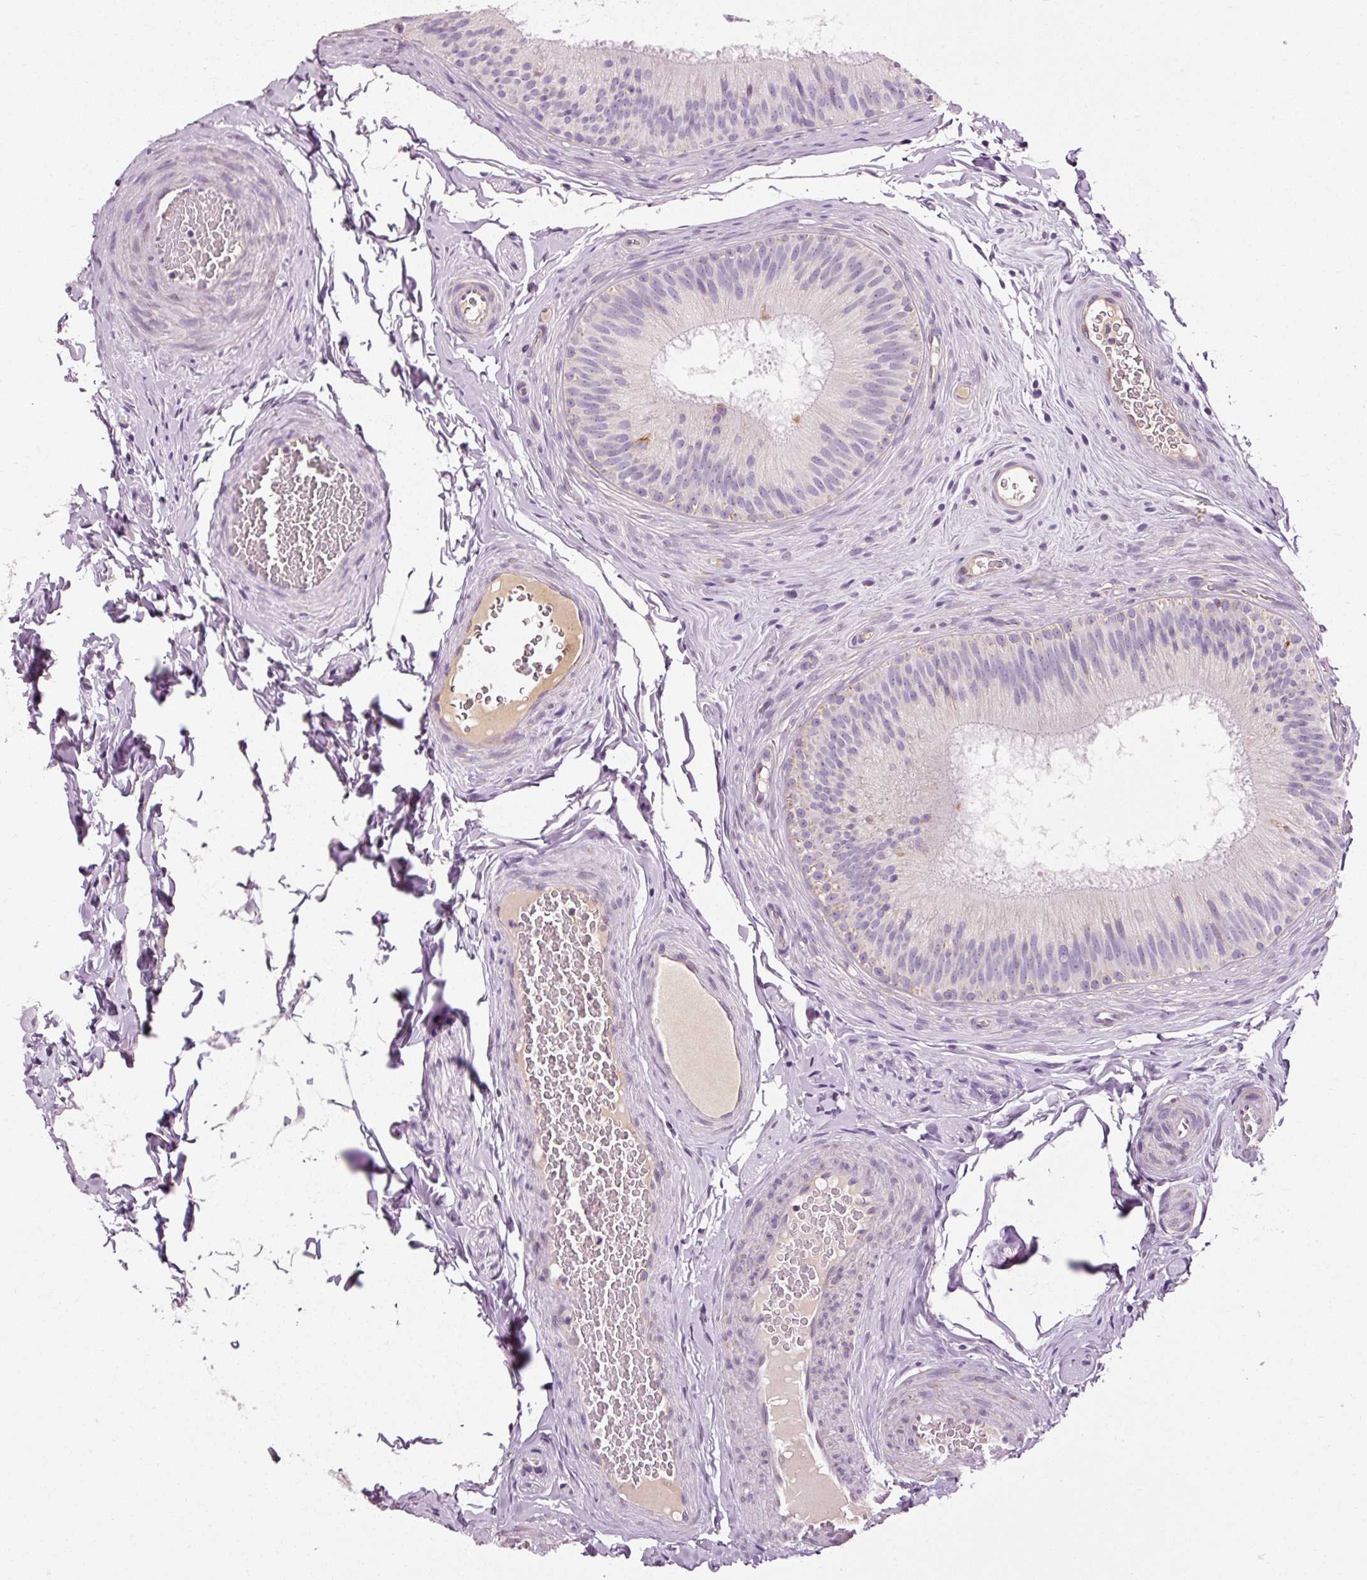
{"staining": {"intensity": "weak", "quantity": "25%-75%", "location": "cytoplasmic/membranous"}, "tissue": "epididymis", "cell_type": "Glandular cells", "image_type": "normal", "snomed": [{"axis": "morphology", "description": "Normal tissue, NOS"}, {"axis": "topography", "description": "Epididymis"}], "caption": "Immunohistochemical staining of unremarkable human epididymis exhibits weak cytoplasmic/membranous protein staining in approximately 25%-75% of glandular cells.", "gene": "NDUFB4", "patient": {"sex": "male", "age": 24}}